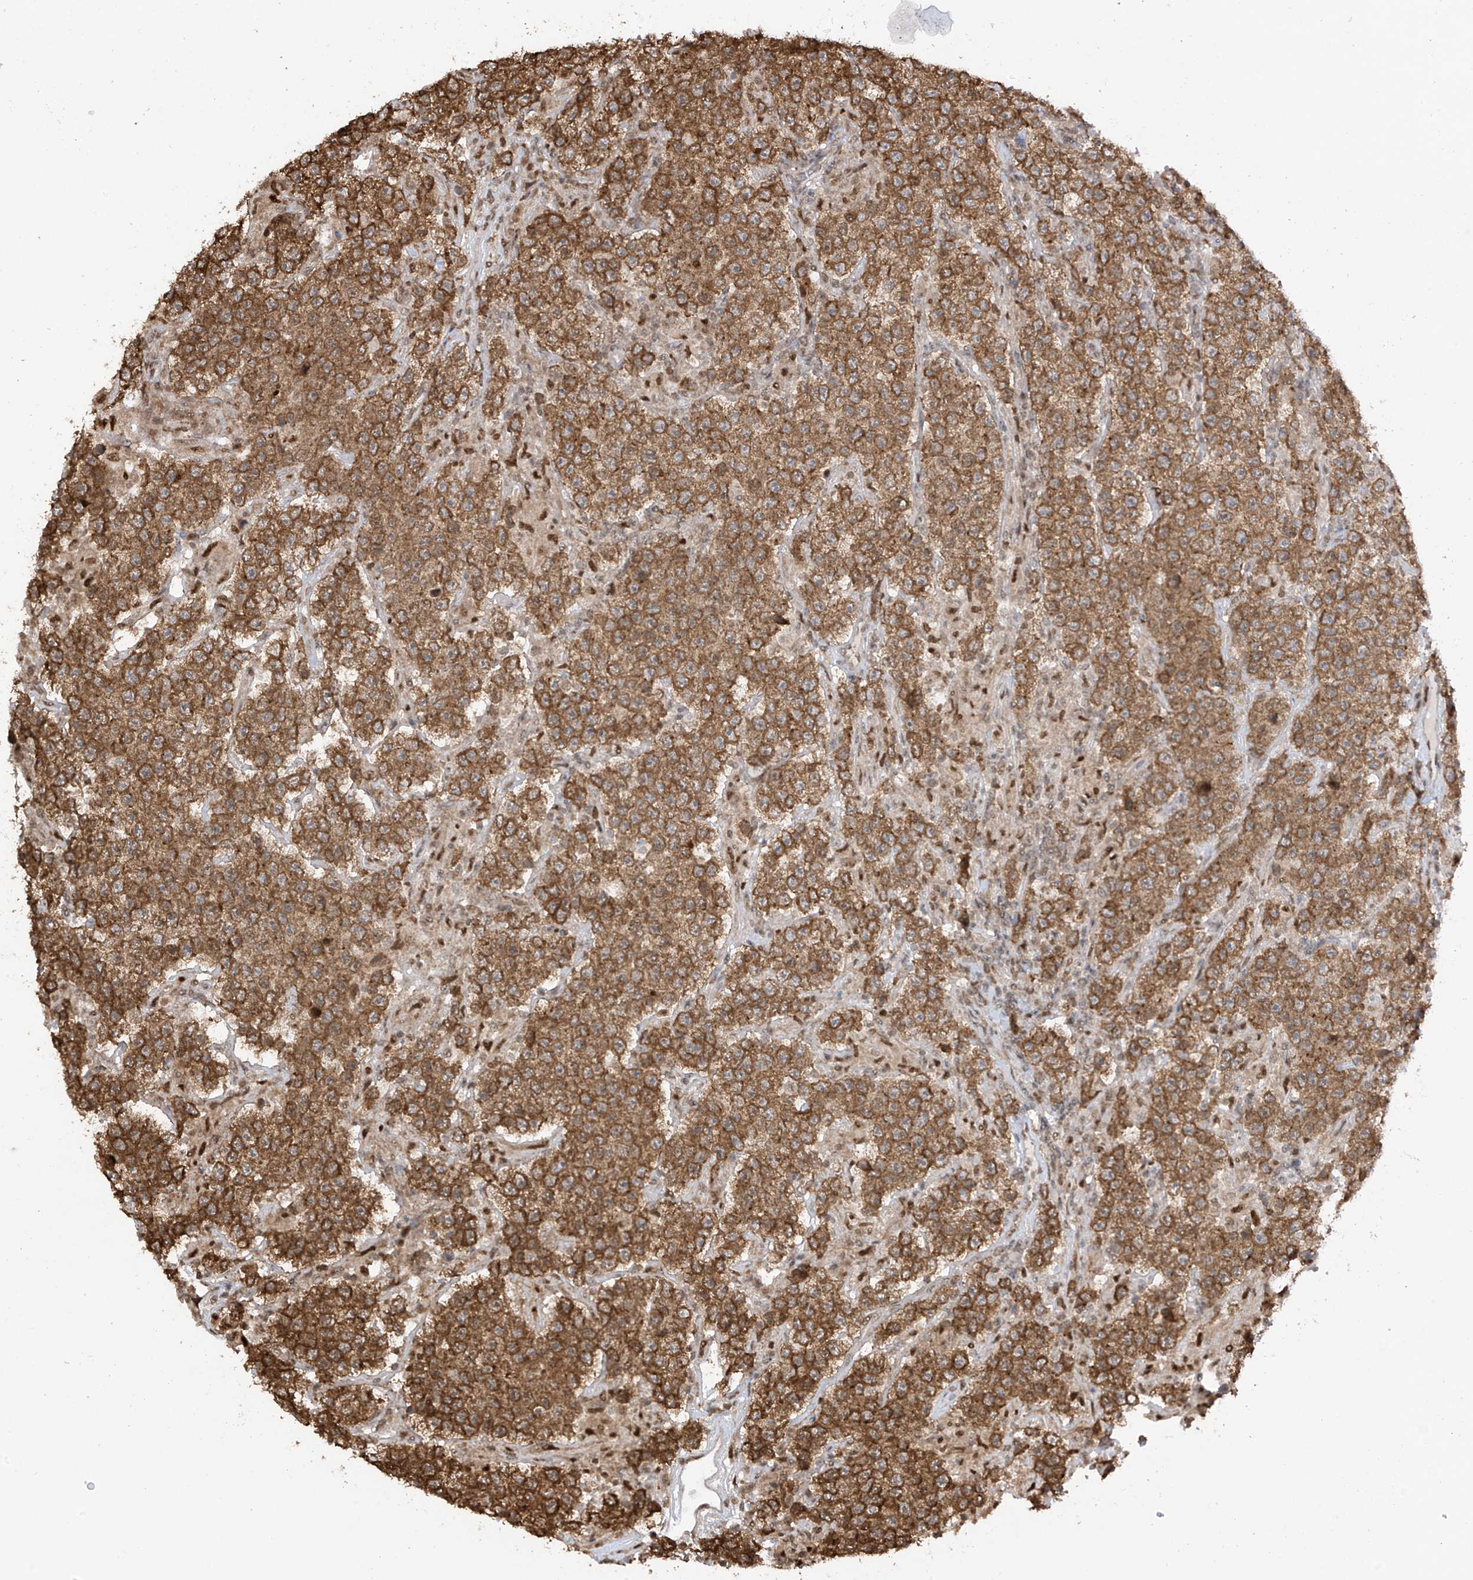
{"staining": {"intensity": "moderate", "quantity": ">75%", "location": "cytoplasmic/membranous"}, "tissue": "testis cancer", "cell_type": "Tumor cells", "image_type": "cancer", "snomed": [{"axis": "morphology", "description": "Normal tissue, NOS"}, {"axis": "morphology", "description": "Urothelial carcinoma, High grade"}, {"axis": "morphology", "description": "Seminoma, NOS"}, {"axis": "morphology", "description": "Carcinoma, Embryonal, NOS"}, {"axis": "topography", "description": "Urinary bladder"}, {"axis": "topography", "description": "Testis"}], "caption": "IHC (DAB (3,3'-diaminobenzidine)) staining of human testis cancer exhibits moderate cytoplasmic/membranous protein staining in about >75% of tumor cells.", "gene": "KPNB1", "patient": {"sex": "male", "age": 41}}